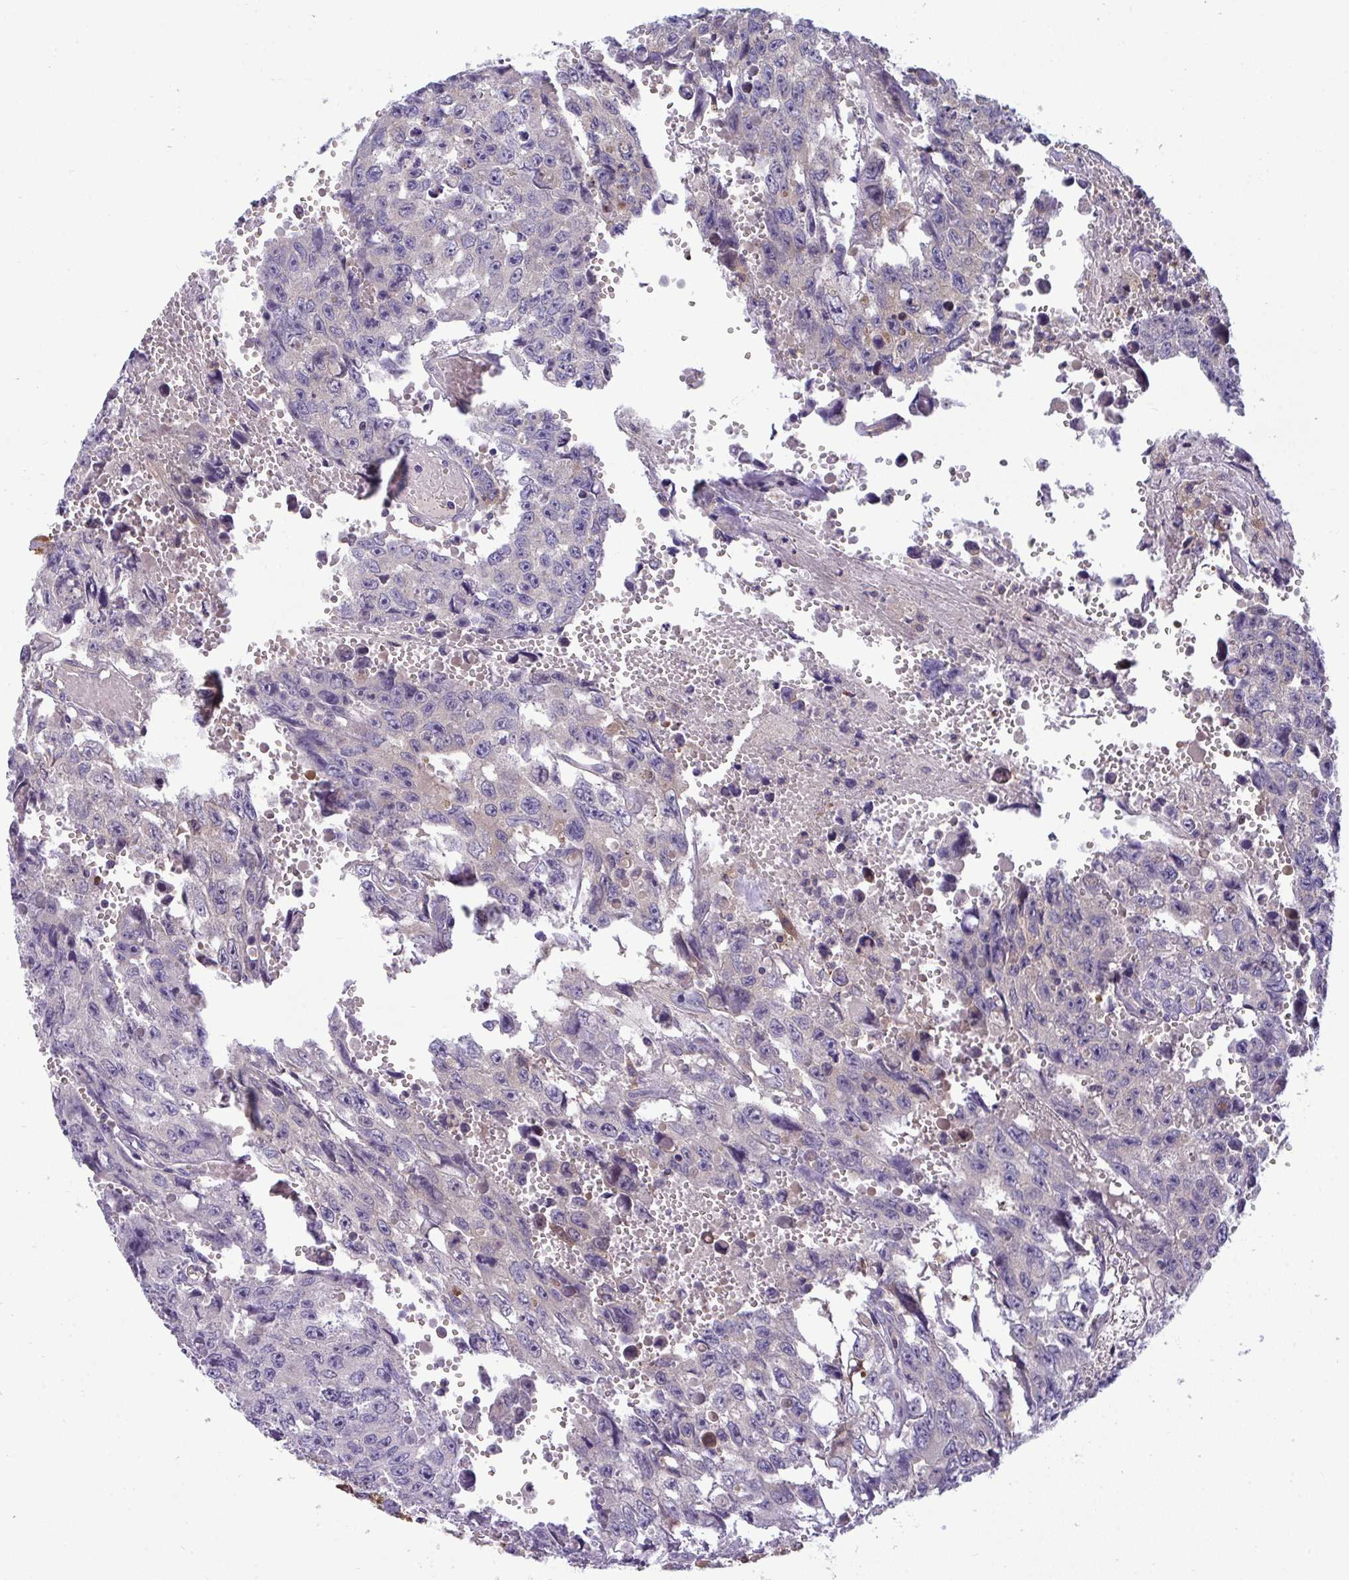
{"staining": {"intensity": "negative", "quantity": "none", "location": "none"}, "tissue": "testis cancer", "cell_type": "Tumor cells", "image_type": "cancer", "snomed": [{"axis": "morphology", "description": "Seminoma, NOS"}, {"axis": "topography", "description": "Testis"}], "caption": "A photomicrograph of human testis cancer is negative for staining in tumor cells.", "gene": "SLC30A6", "patient": {"sex": "male", "age": 26}}